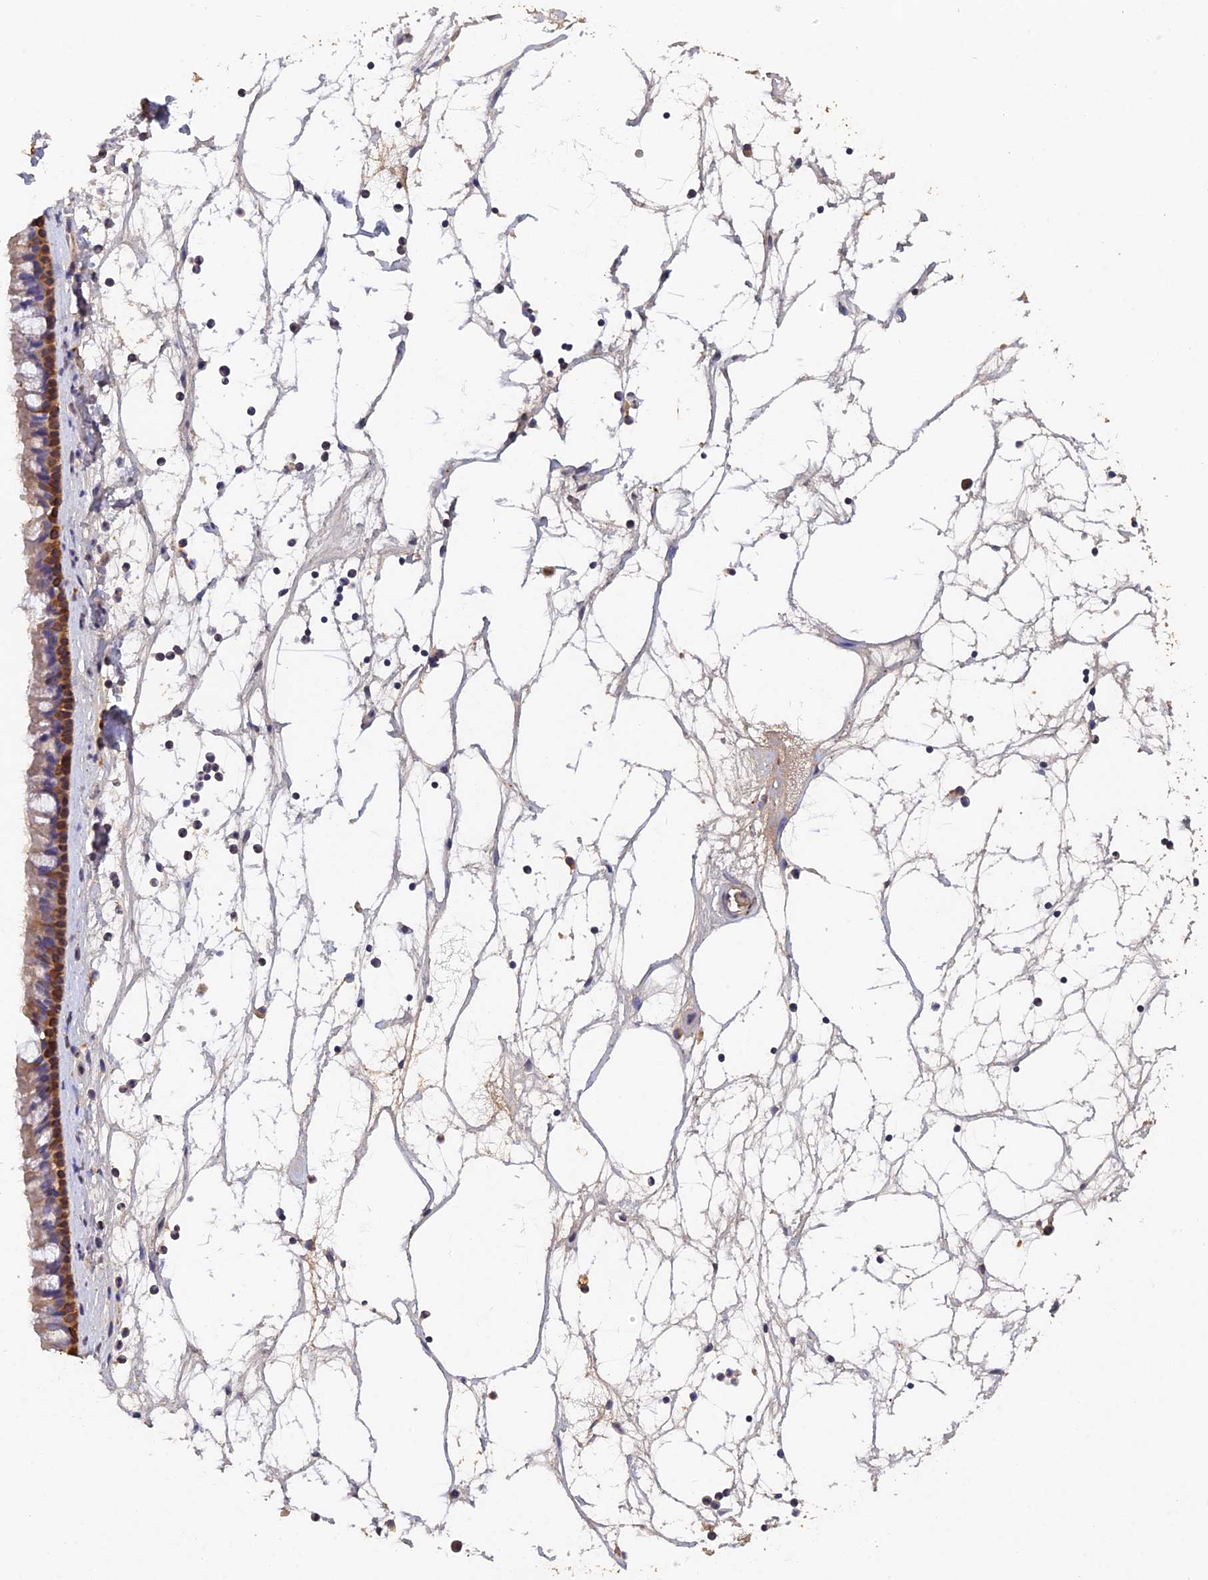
{"staining": {"intensity": "strong", "quantity": "25%-75%", "location": "cytoplasmic/membranous"}, "tissue": "nasopharynx", "cell_type": "Respiratory epithelial cells", "image_type": "normal", "snomed": [{"axis": "morphology", "description": "Normal tissue, NOS"}, {"axis": "topography", "description": "Nasopharynx"}], "caption": "Brown immunohistochemical staining in normal human nasopharynx reveals strong cytoplasmic/membranous positivity in approximately 25%-75% of respiratory epithelial cells. Immunohistochemistry stains the protein in brown and the nuclei are stained blue.", "gene": "SLC39A13", "patient": {"sex": "male", "age": 64}}